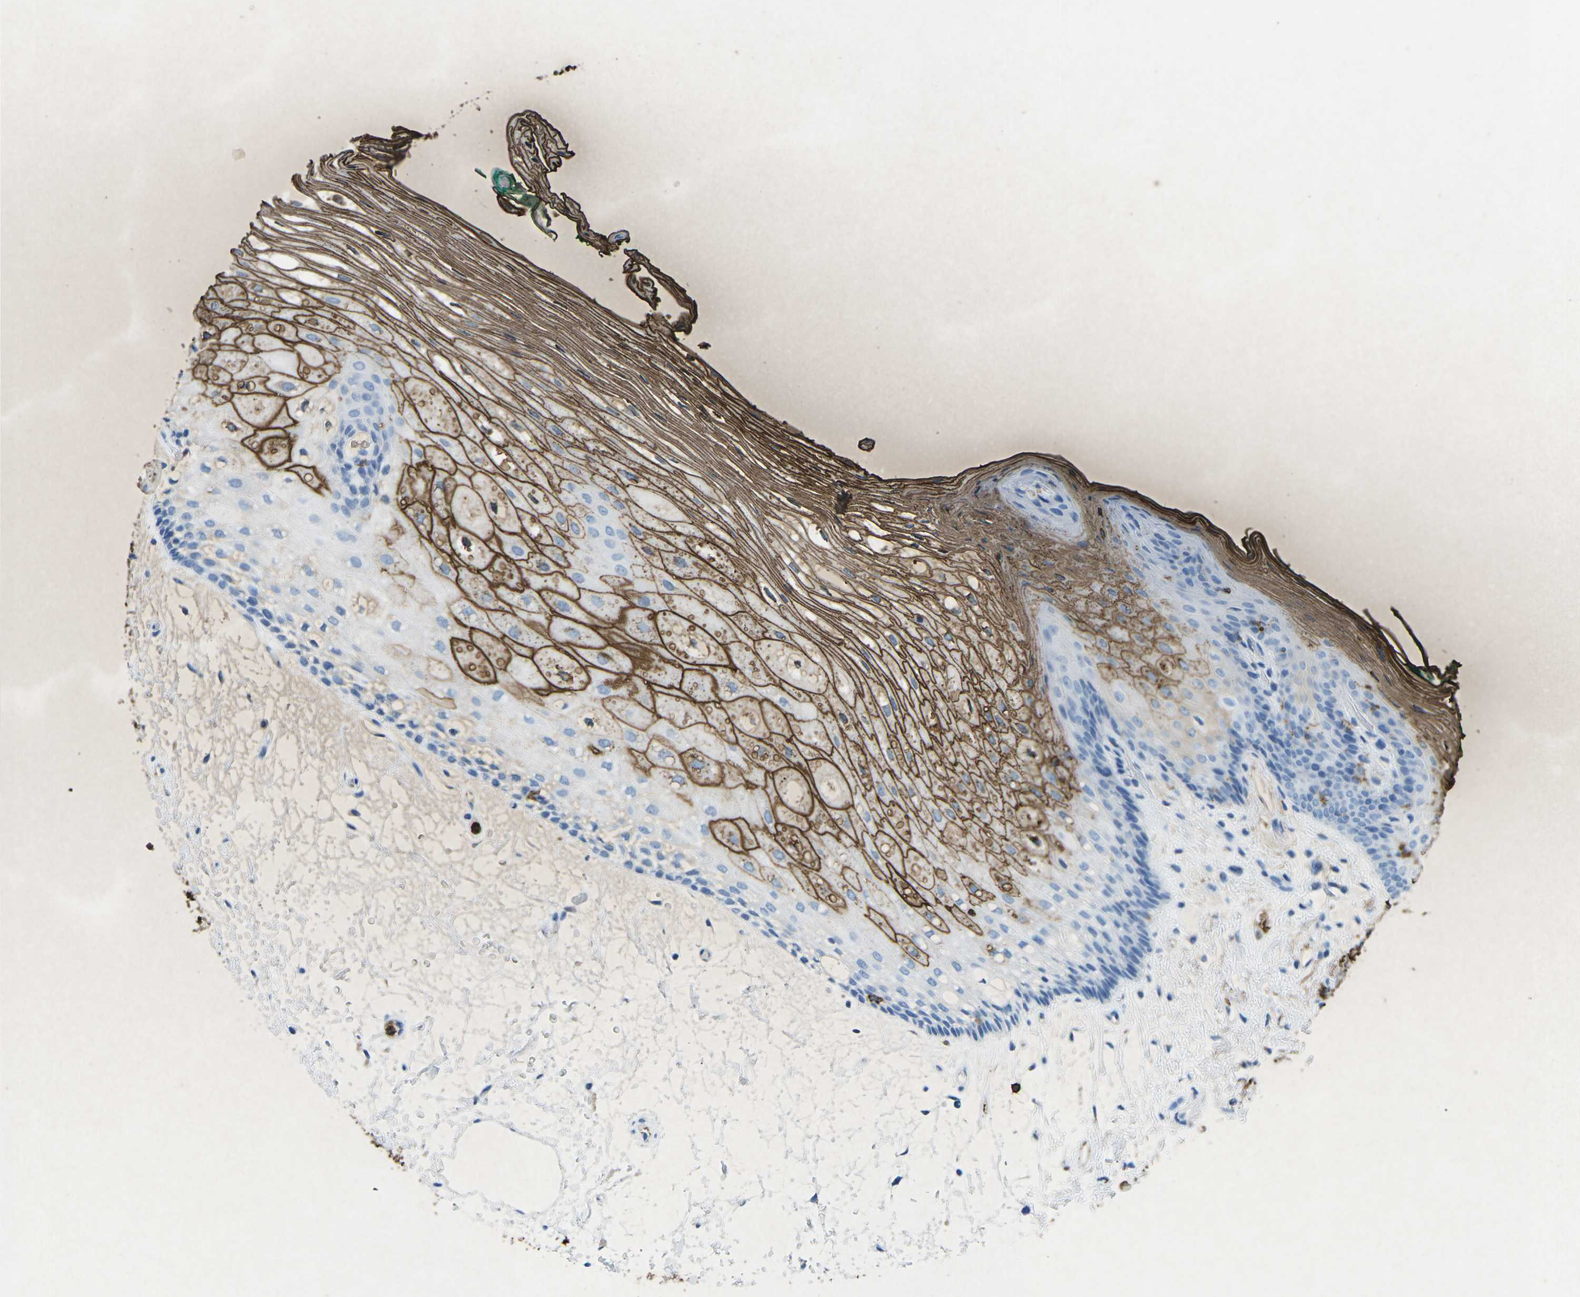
{"staining": {"intensity": "strong", "quantity": "25%-75%", "location": "cytoplasmic/membranous"}, "tissue": "oral mucosa", "cell_type": "Squamous epithelial cells", "image_type": "normal", "snomed": [{"axis": "morphology", "description": "Normal tissue, NOS"}, {"axis": "topography", "description": "Skeletal muscle"}, {"axis": "topography", "description": "Oral tissue"}, {"axis": "topography", "description": "Peripheral nerve tissue"}], "caption": "Unremarkable oral mucosa shows strong cytoplasmic/membranous positivity in approximately 25%-75% of squamous epithelial cells.", "gene": "CTAGE1", "patient": {"sex": "female", "age": 84}}